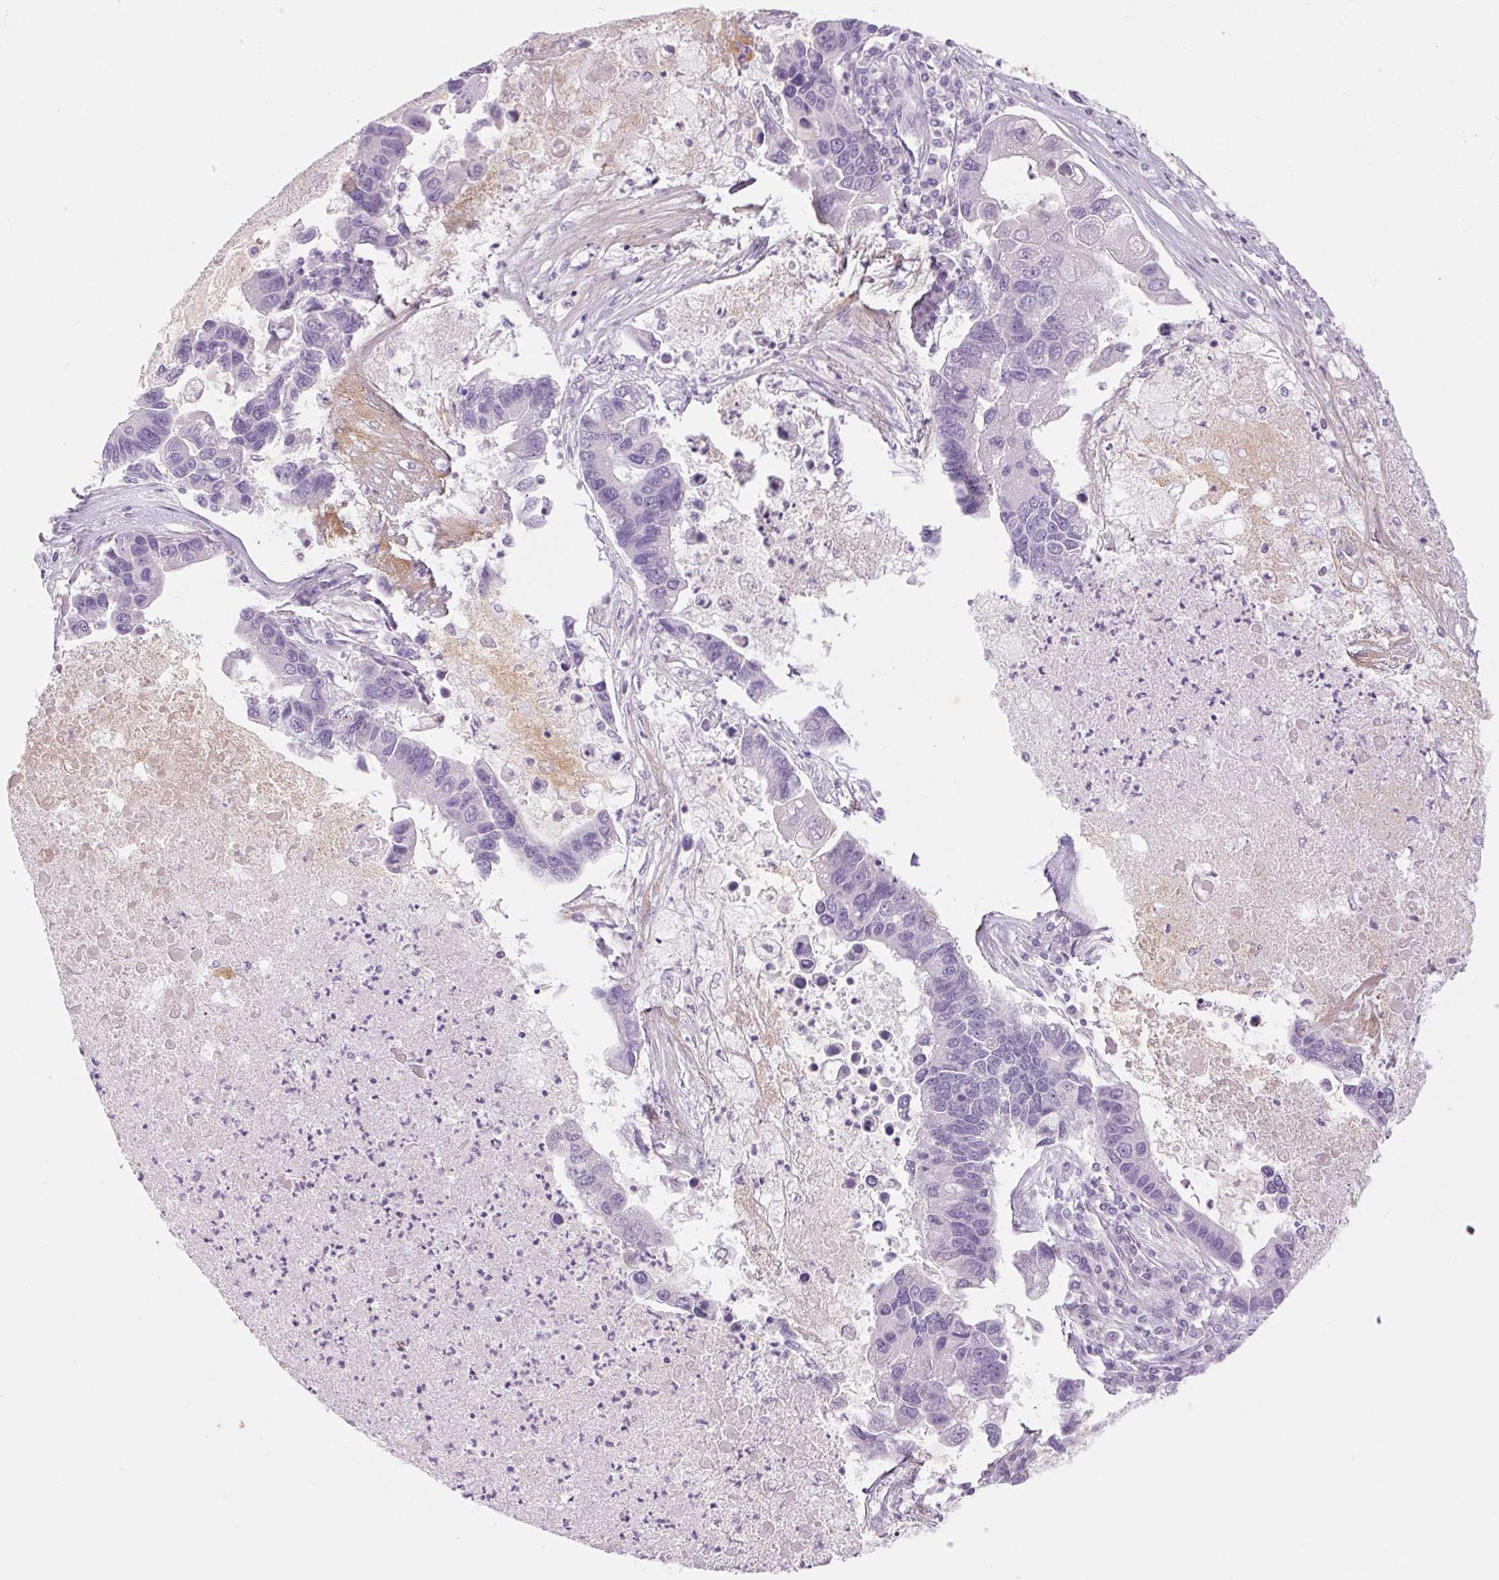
{"staining": {"intensity": "negative", "quantity": "none", "location": "none"}, "tissue": "lung cancer", "cell_type": "Tumor cells", "image_type": "cancer", "snomed": [{"axis": "morphology", "description": "Adenocarcinoma, NOS"}, {"axis": "topography", "description": "Bronchus"}, {"axis": "topography", "description": "Lung"}], "caption": "High power microscopy micrograph of an IHC image of lung adenocarcinoma, revealing no significant positivity in tumor cells.", "gene": "KRT1", "patient": {"sex": "female", "age": 51}}